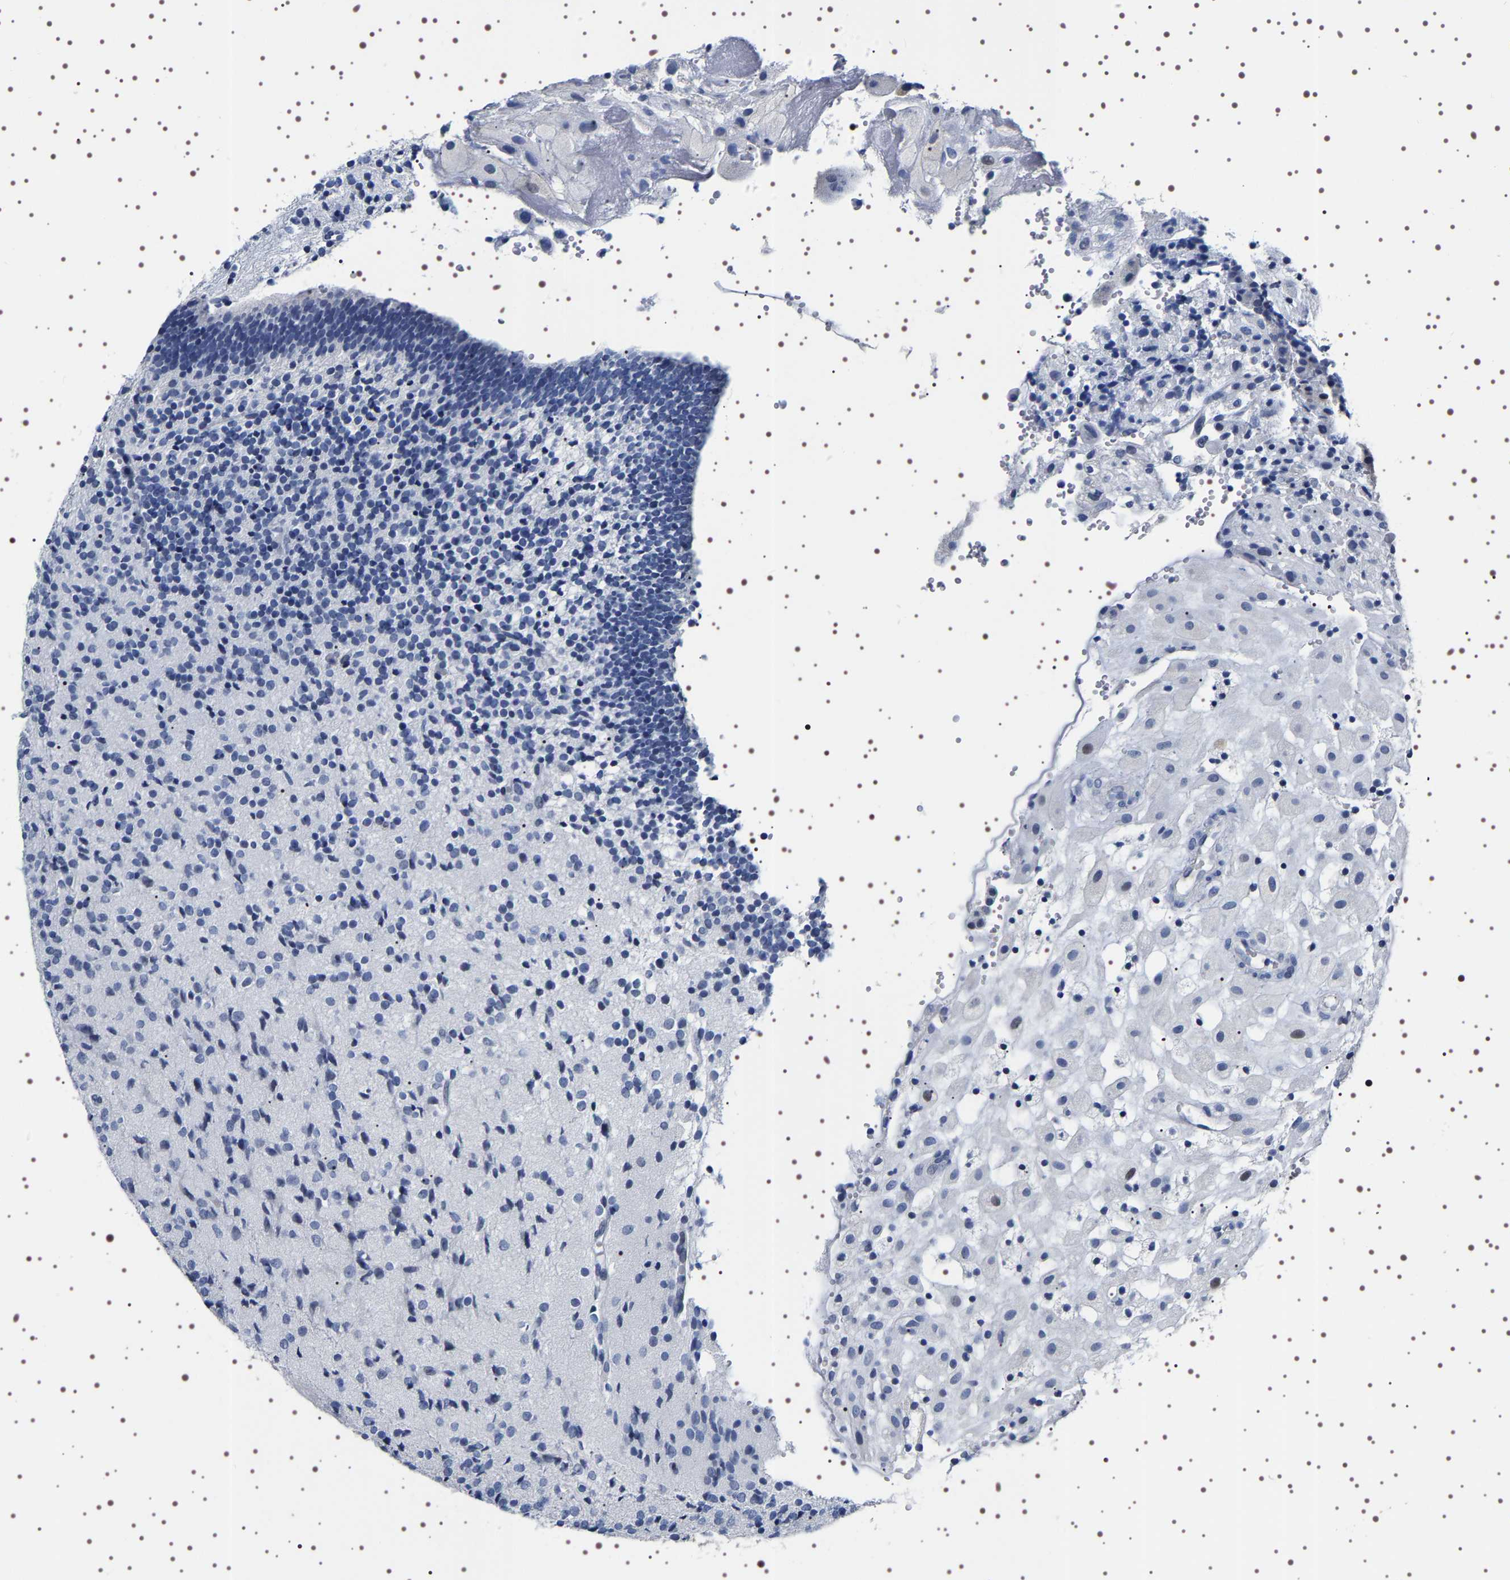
{"staining": {"intensity": "weak", "quantity": "<25%", "location": "cytoplasmic/membranous"}, "tissue": "placenta", "cell_type": "Decidual cells", "image_type": "normal", "snomed": [{"axis": "morphology", "description": "Normal tissue, NOS"}, {"axis": "topography", "description": "Placenta"}], "caption": "The immunohistochemistry image has no significant expression in decidual cells of placenta. Brightfield microscopy of immunohistochemistry stained with DAB (3,3'-diaminobenzidine) (brown) and hematoxylin (blue), captured at high magnification.", "gene": "UBQLN3", "patient": {"sex": "female", "age": 18}}